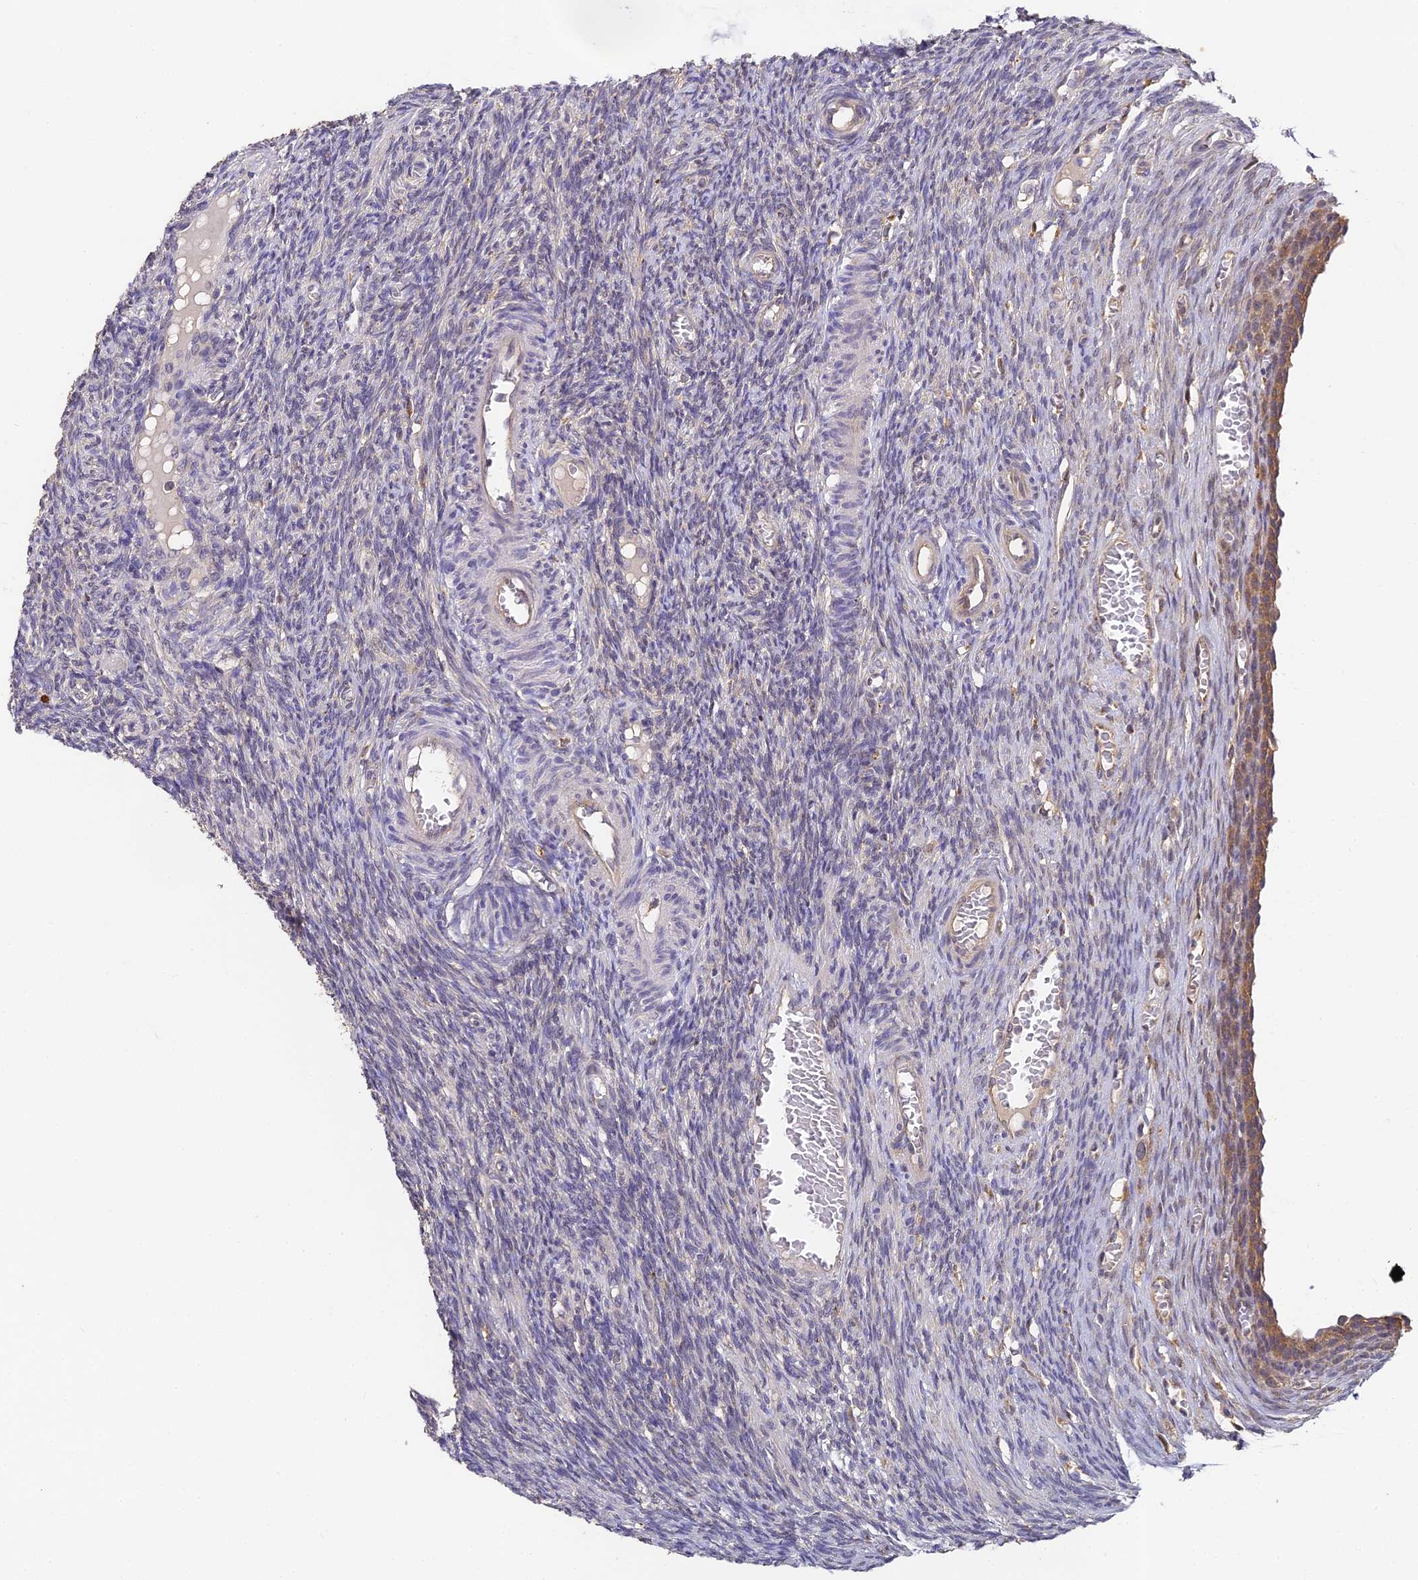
{"staining": {"intensity": "negative", "quantity": "none", "location": "none"}, "tissue": "ovary", "cell_type": "Ovarian stroma cells", "image_type": "normal", "snomed": [{"axis": "morphology", "description": "Normal tissue, NOS"}, {"axis": "topography", "description": "Ovary"}], "caption": "Ovary was stained to show a protein in brown. There is no significant staining in ovarian stroma cells.", "gene": "YAE1", "patient": {"sex": "female", "age": 27}}